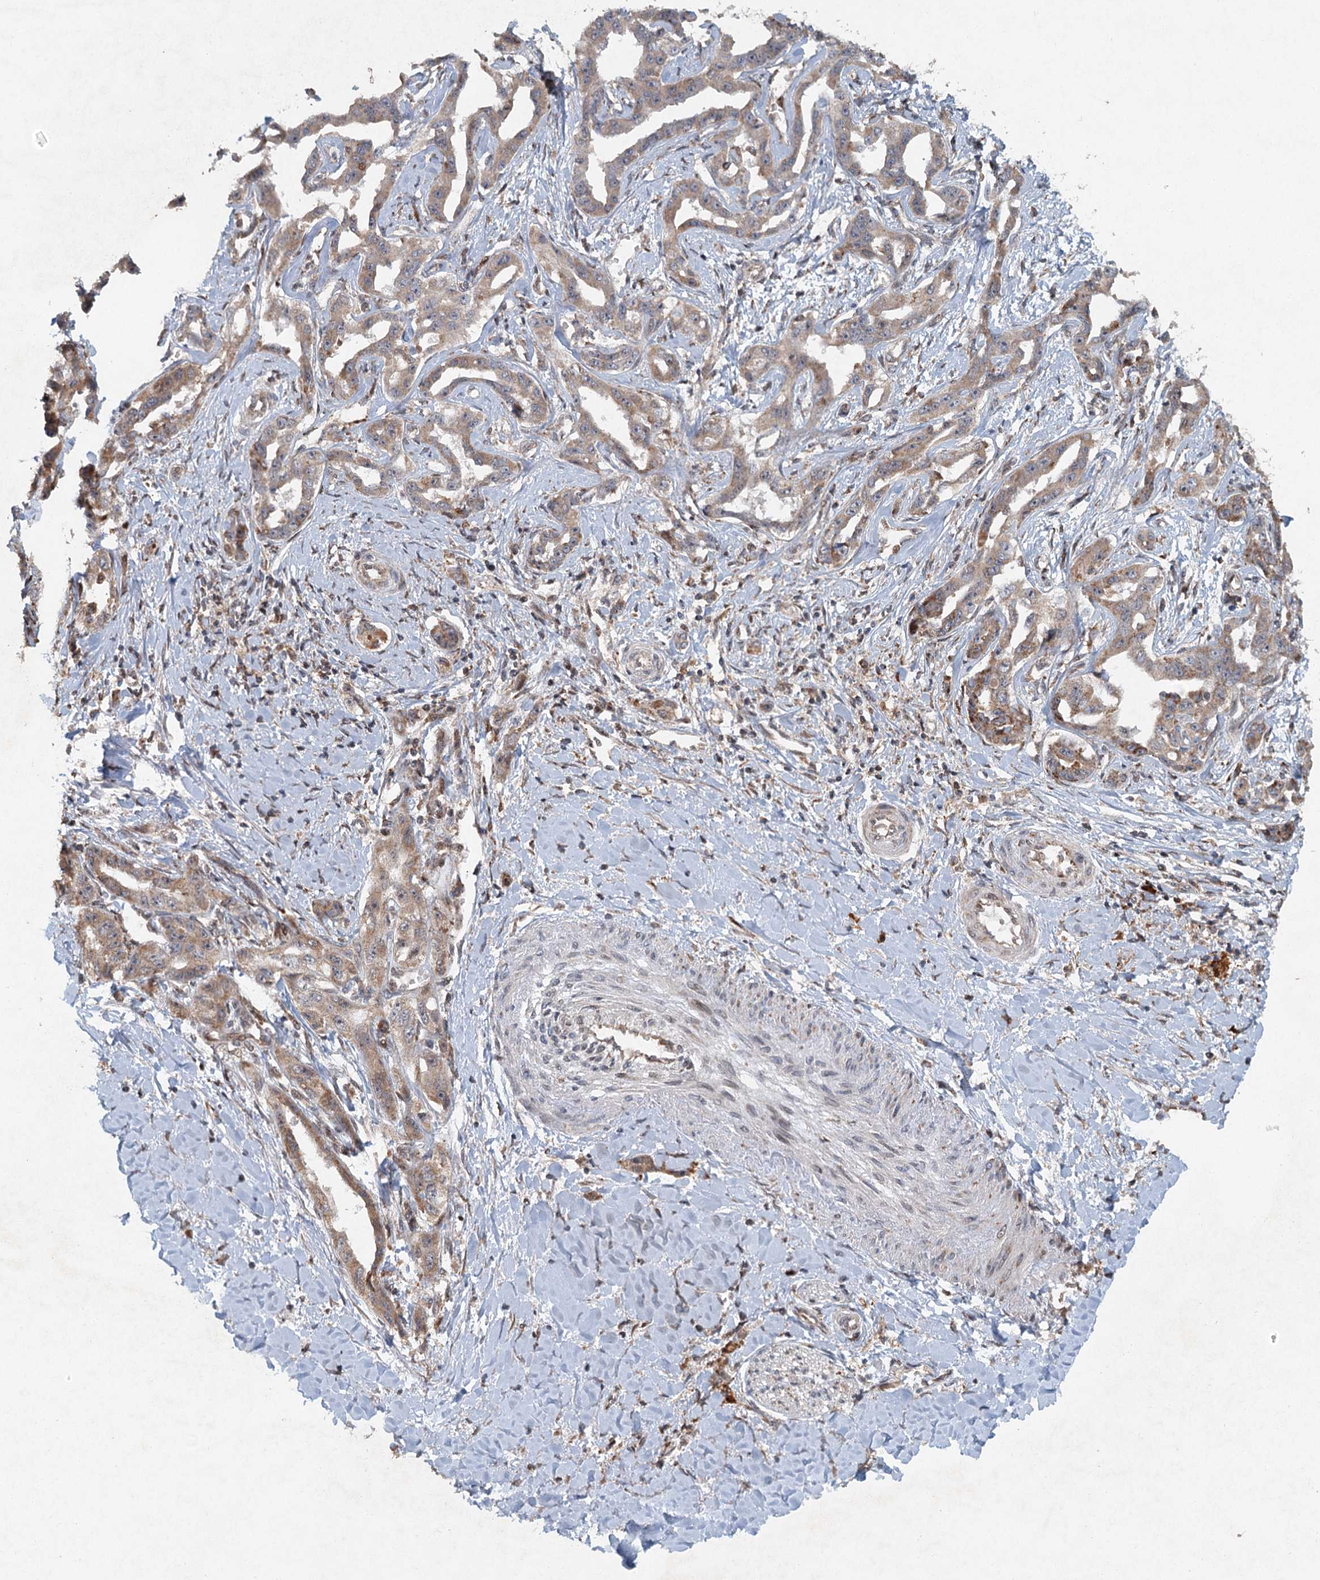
{"staining": {"intensity": "weak", "quantity": ">75%", "location": "cytoplasmic/membranous"}, "tissue": "liver cancer", "cell_type": "Tumor cells", "image_type": "cancer", "snomed": [{"axis": "morphology", "description": "Cholangiocarcinoma"}, {"axis": "topography", "description": "Liver"}], "caption": "Tumor cells exhibit weak cytoplasmic/membranous staining in about >75% of cells in liver cancer. (DAB (3,3'-diaminobenzidine) IHC, brown staining for protein, blue staining for nuclei).", "gene": "SRPX2", "patient": {"sex": "male", "age": 59}}